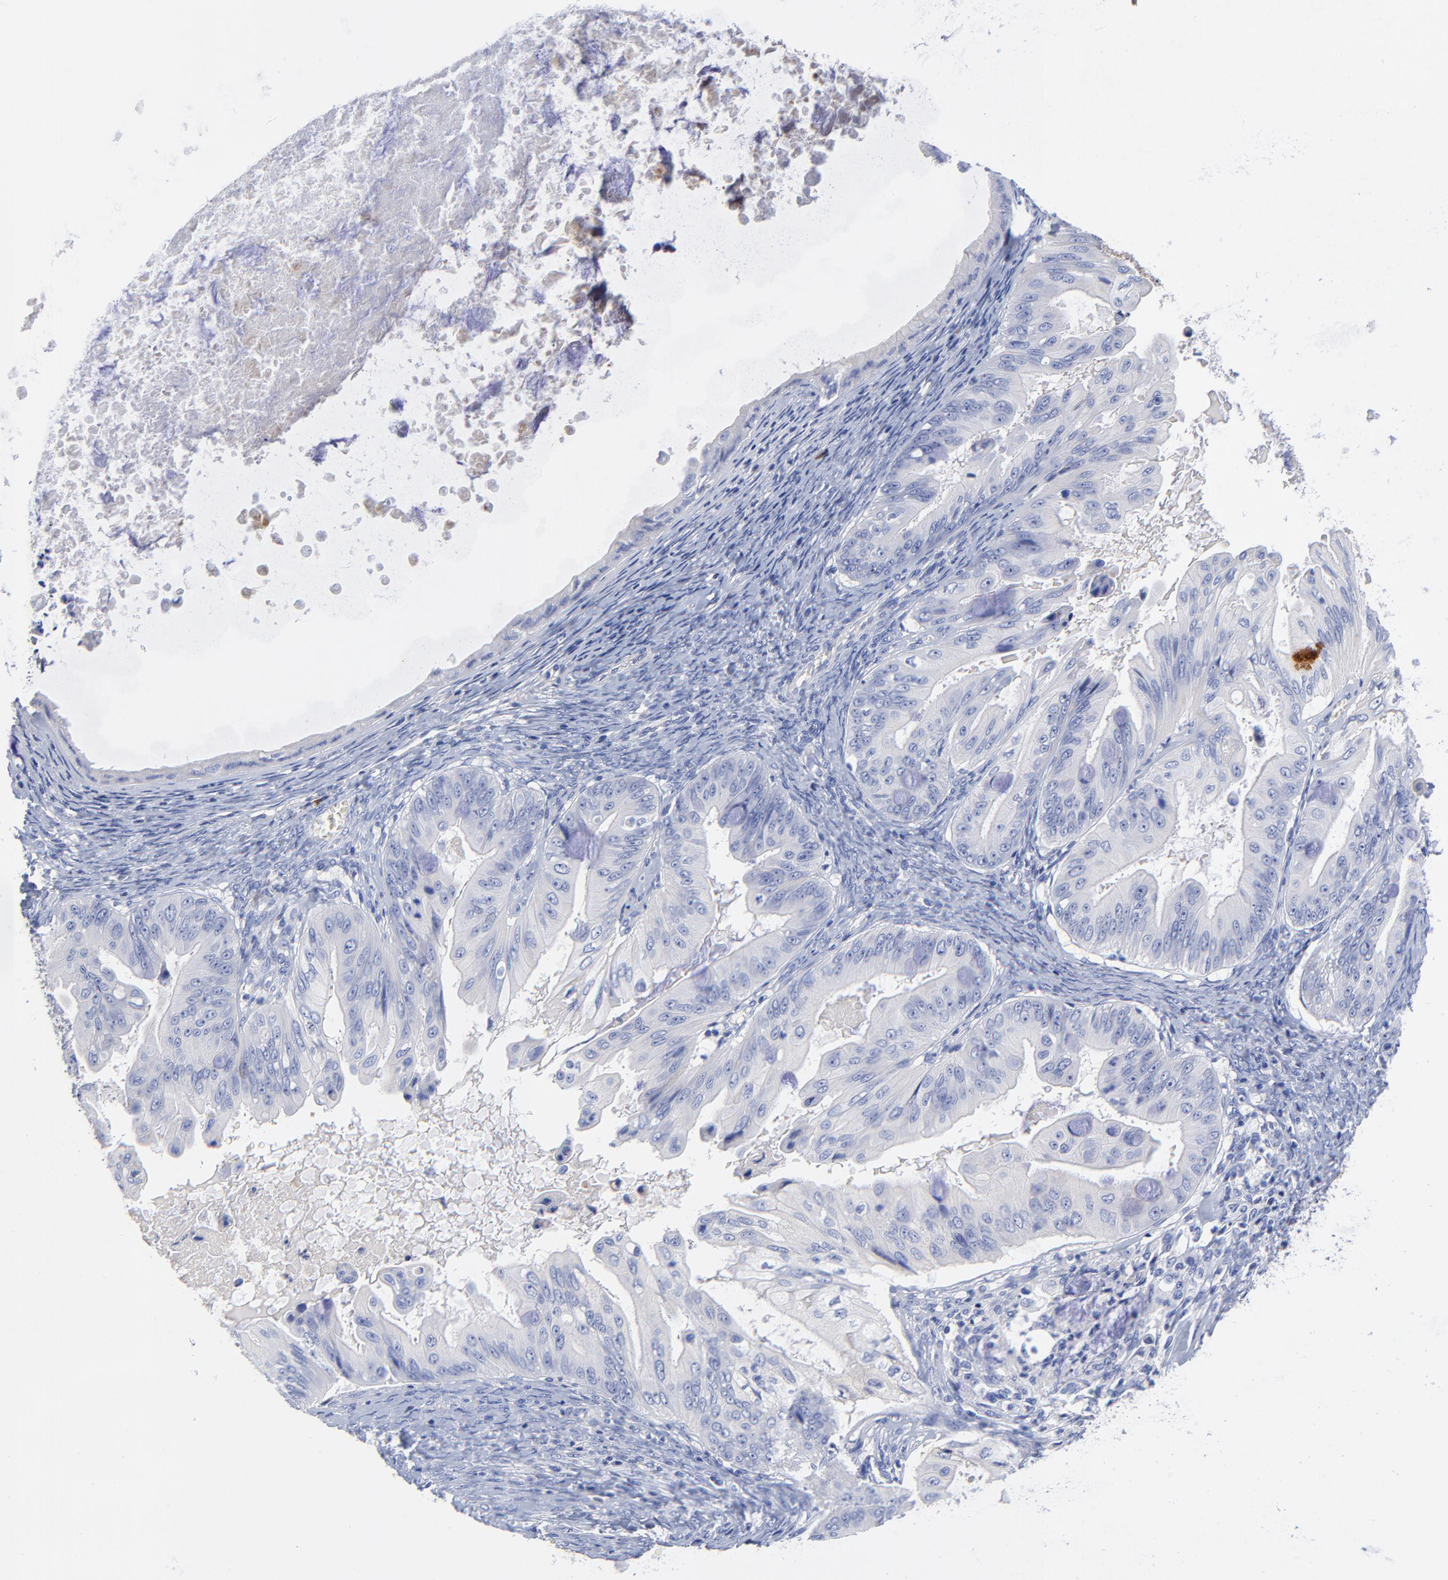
{"staining": {"intensity": "negative", "quantity": "none", "location": "none"}, "tissue": "ovarian cancer", "cell_type": "Tumor cells", "image_type": "cancer", "snomed": [{"axis": "morphology", "description": "Cystadenocarcinoma, mucinous, NOS"}, {"axis": "topography", "description": "Ovary"}], "caption": "The micrograph shows no significant positivity in tumor cells of ovarian cancer.", "gene": "IGLV3-10", "patient": {"sex": "female", "age": 37}}